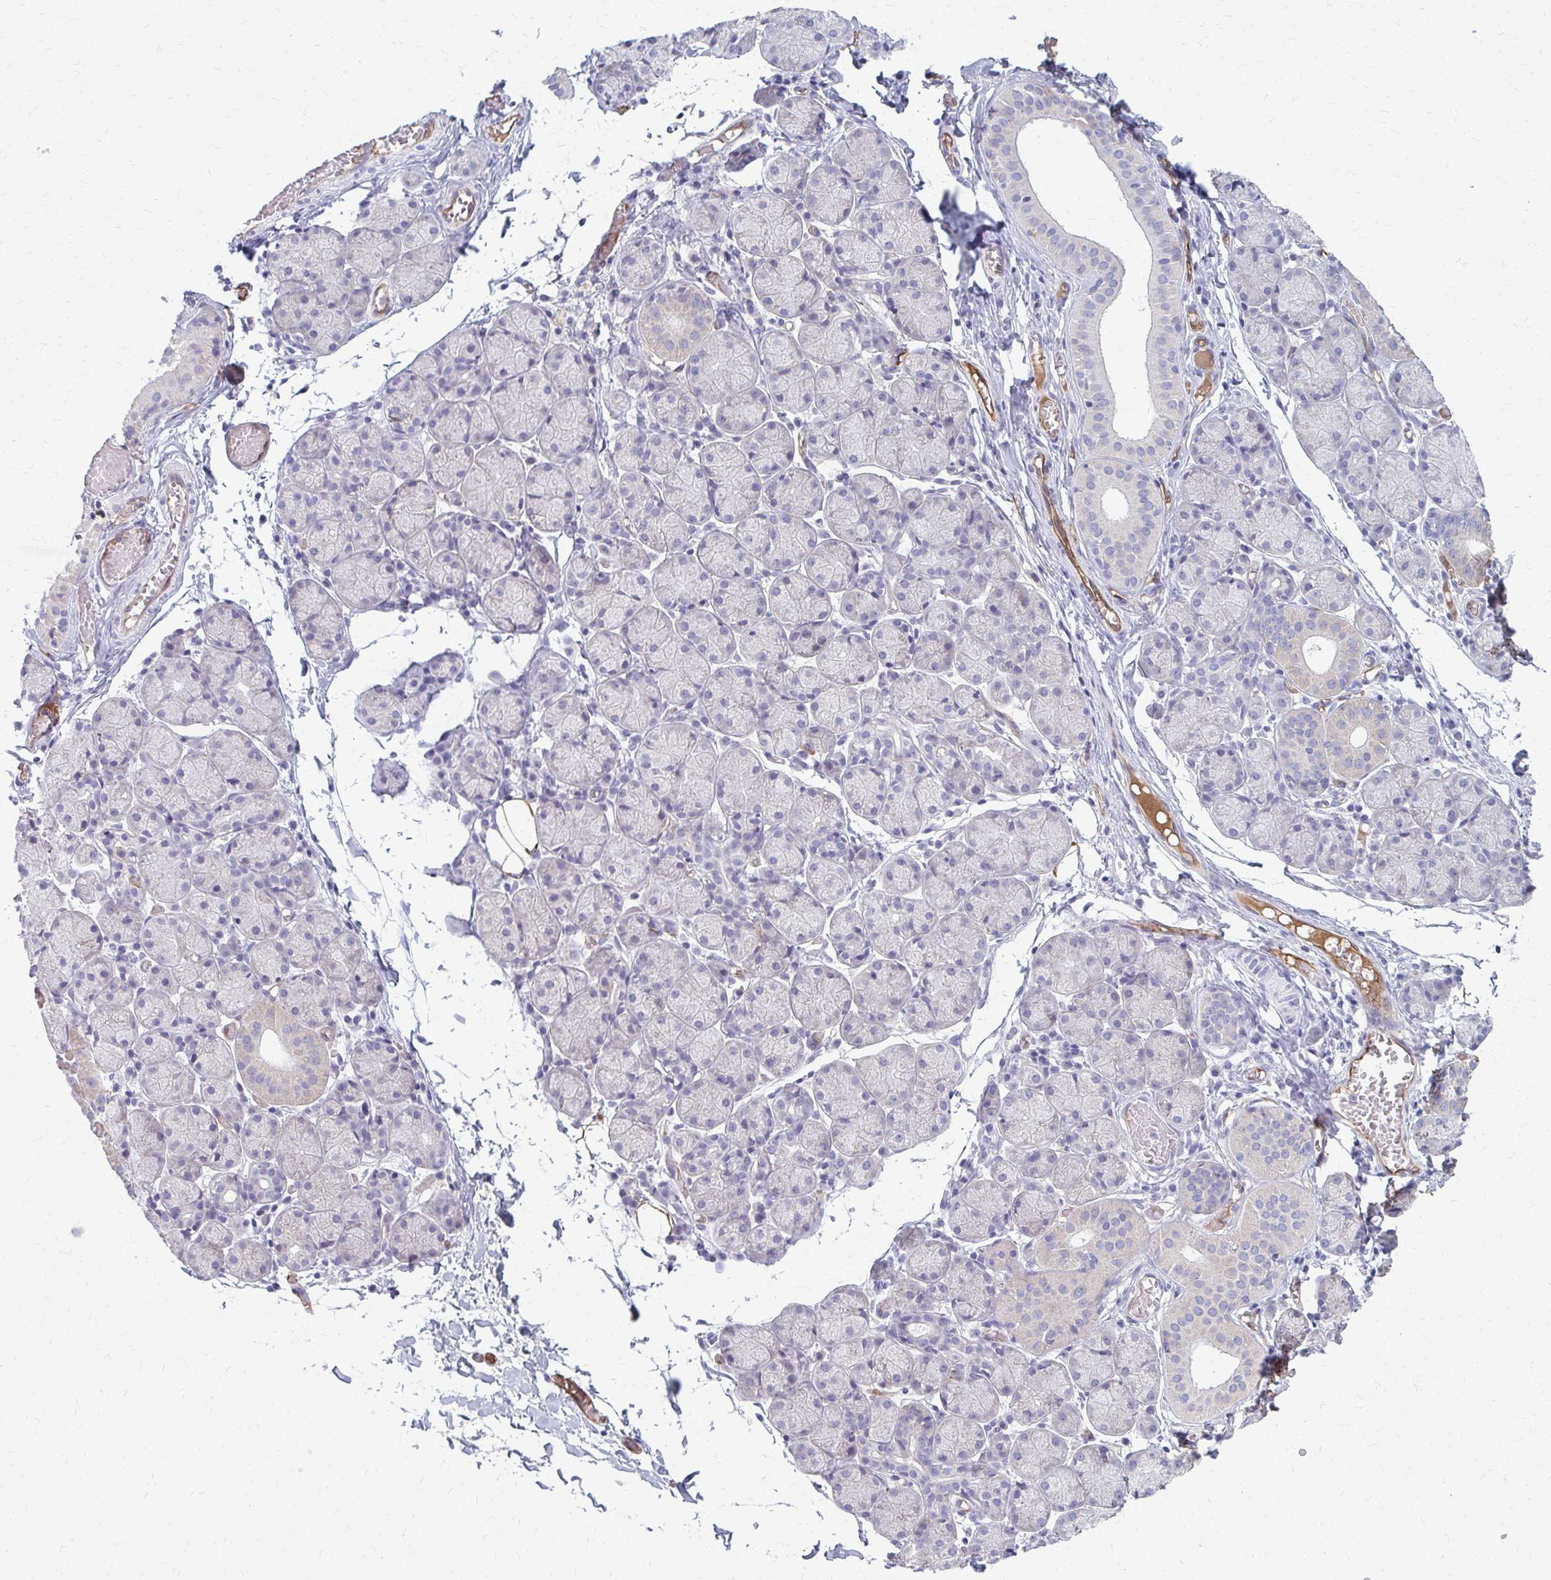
{"staining": {"intensity": "weak", "quantity": "<25%", "location": "cytoplasmic/membranous"}, "tissue": "salivary gland", "cell_type": "Glandular cells", "image_type": "normal", "snomed": [{"axis": "morphology", "description": "Normal tissue, NOS"}, {"axis": "topography", "description": "Salivary gland"}], "caption": "High magnification brightfield microscopy of normal salivary gland stained with DAB (3,3'-diaminobenzidine) (brown) and counterstained with hematoxylin (blue): glandular cells show no significant expression. The staining is performed using DAB brown chromogen with nuclei counter-stained in using hematoxylin.", "gene": "ADIPOQ", "patient": {"sex": "female", "age": 24}}